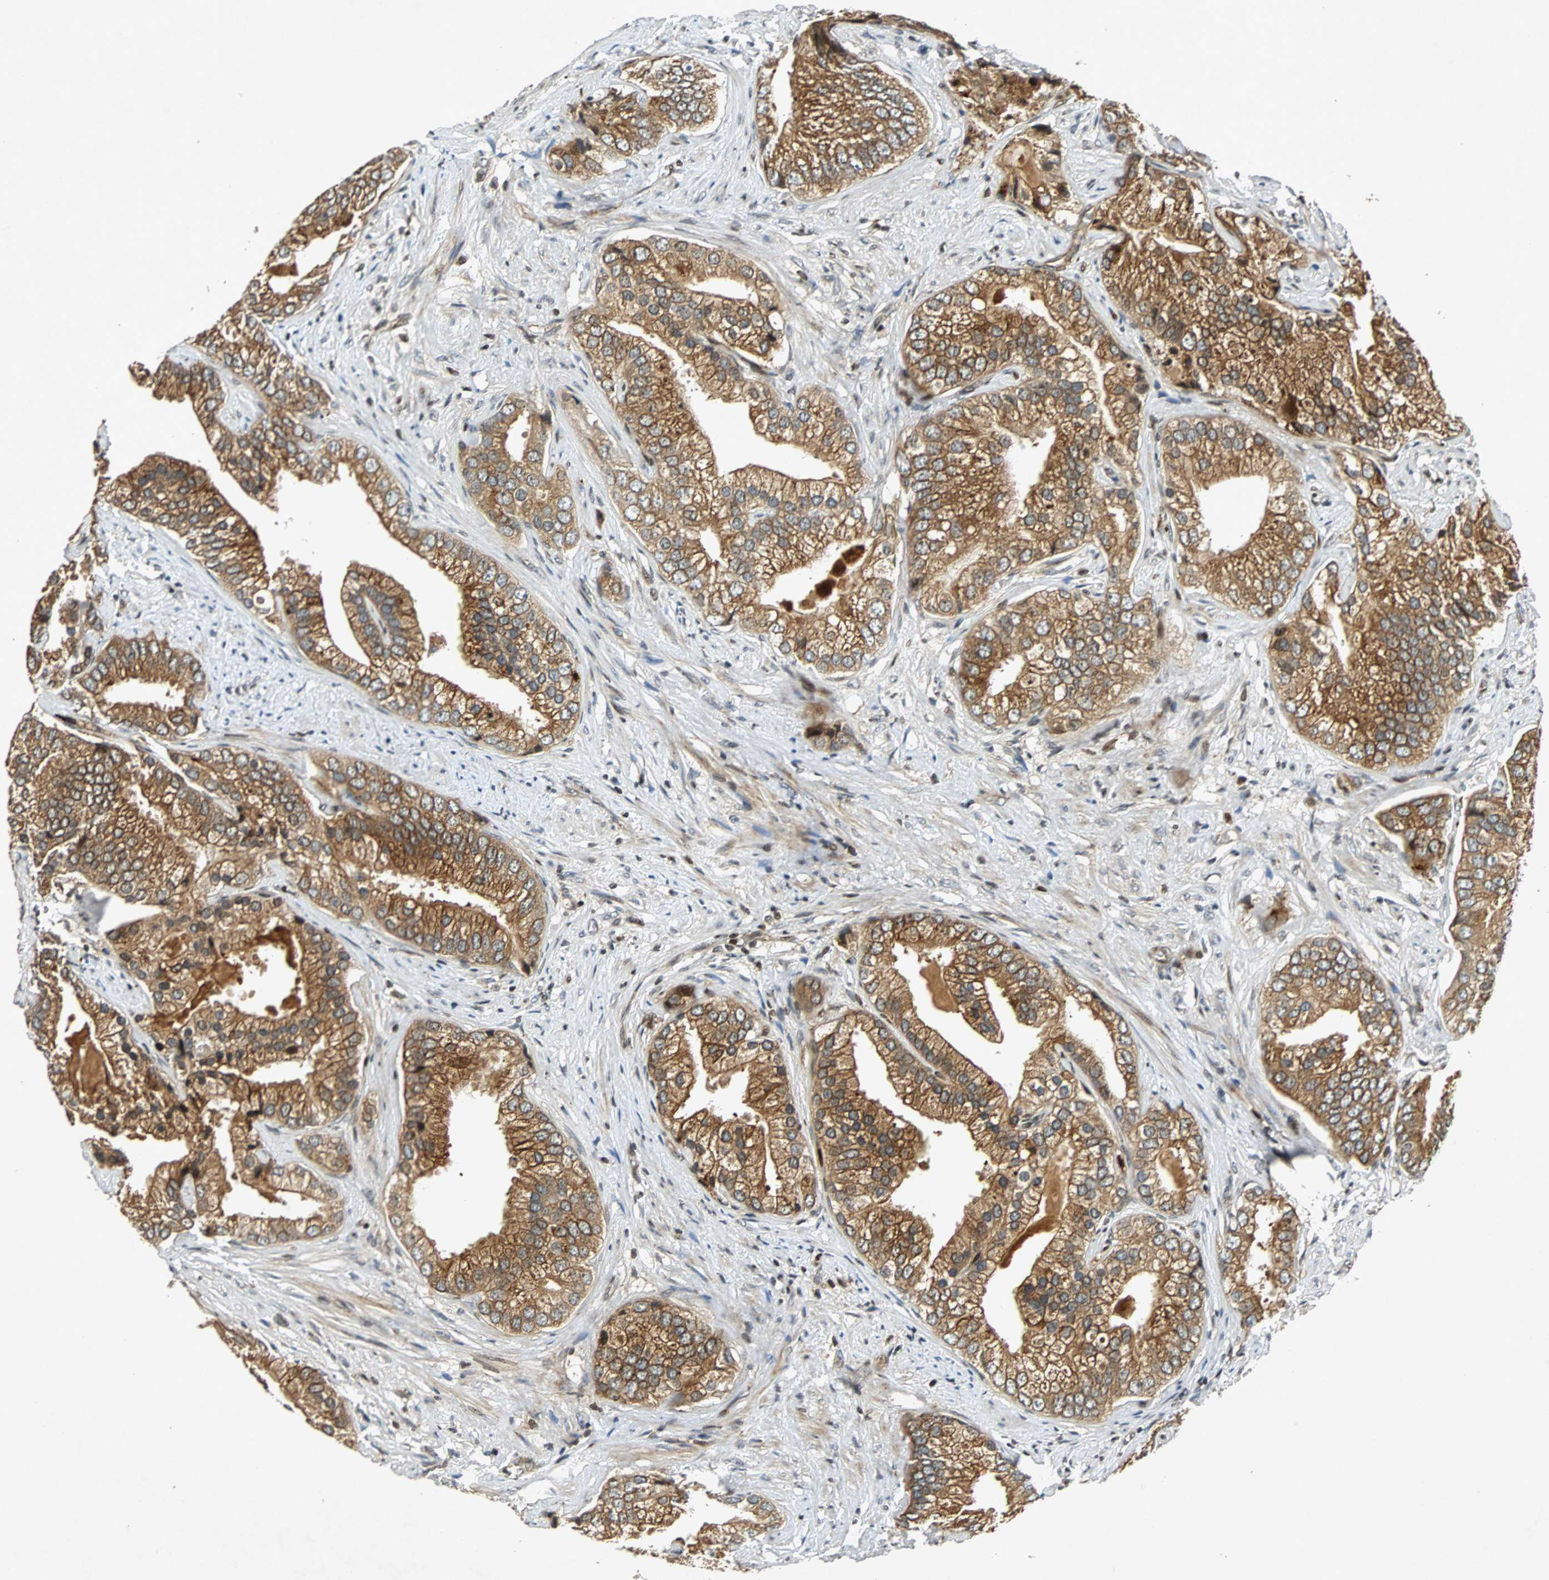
{"staining": {"intensity": "strong", "quantity": ">75%", "location": "cytoplasmic/membranous"}, "tissue": "prostate cancer", "cell_type": "Tumor cells", "image_type": "cancer", "snomed": [{"axis": "morphology", "description": "Adenocarcinoma, Low grade"}, {"axis": "topography", "description": "Prostate"}], "caption": "Immunohistochemical staining of prostate cancer displays high levels of strong cytoplasmic/membranous protein staining in about >75% of tumor cells.", "gene": "TUBA4A", "patient": {"sex": "male", "age": 71}}